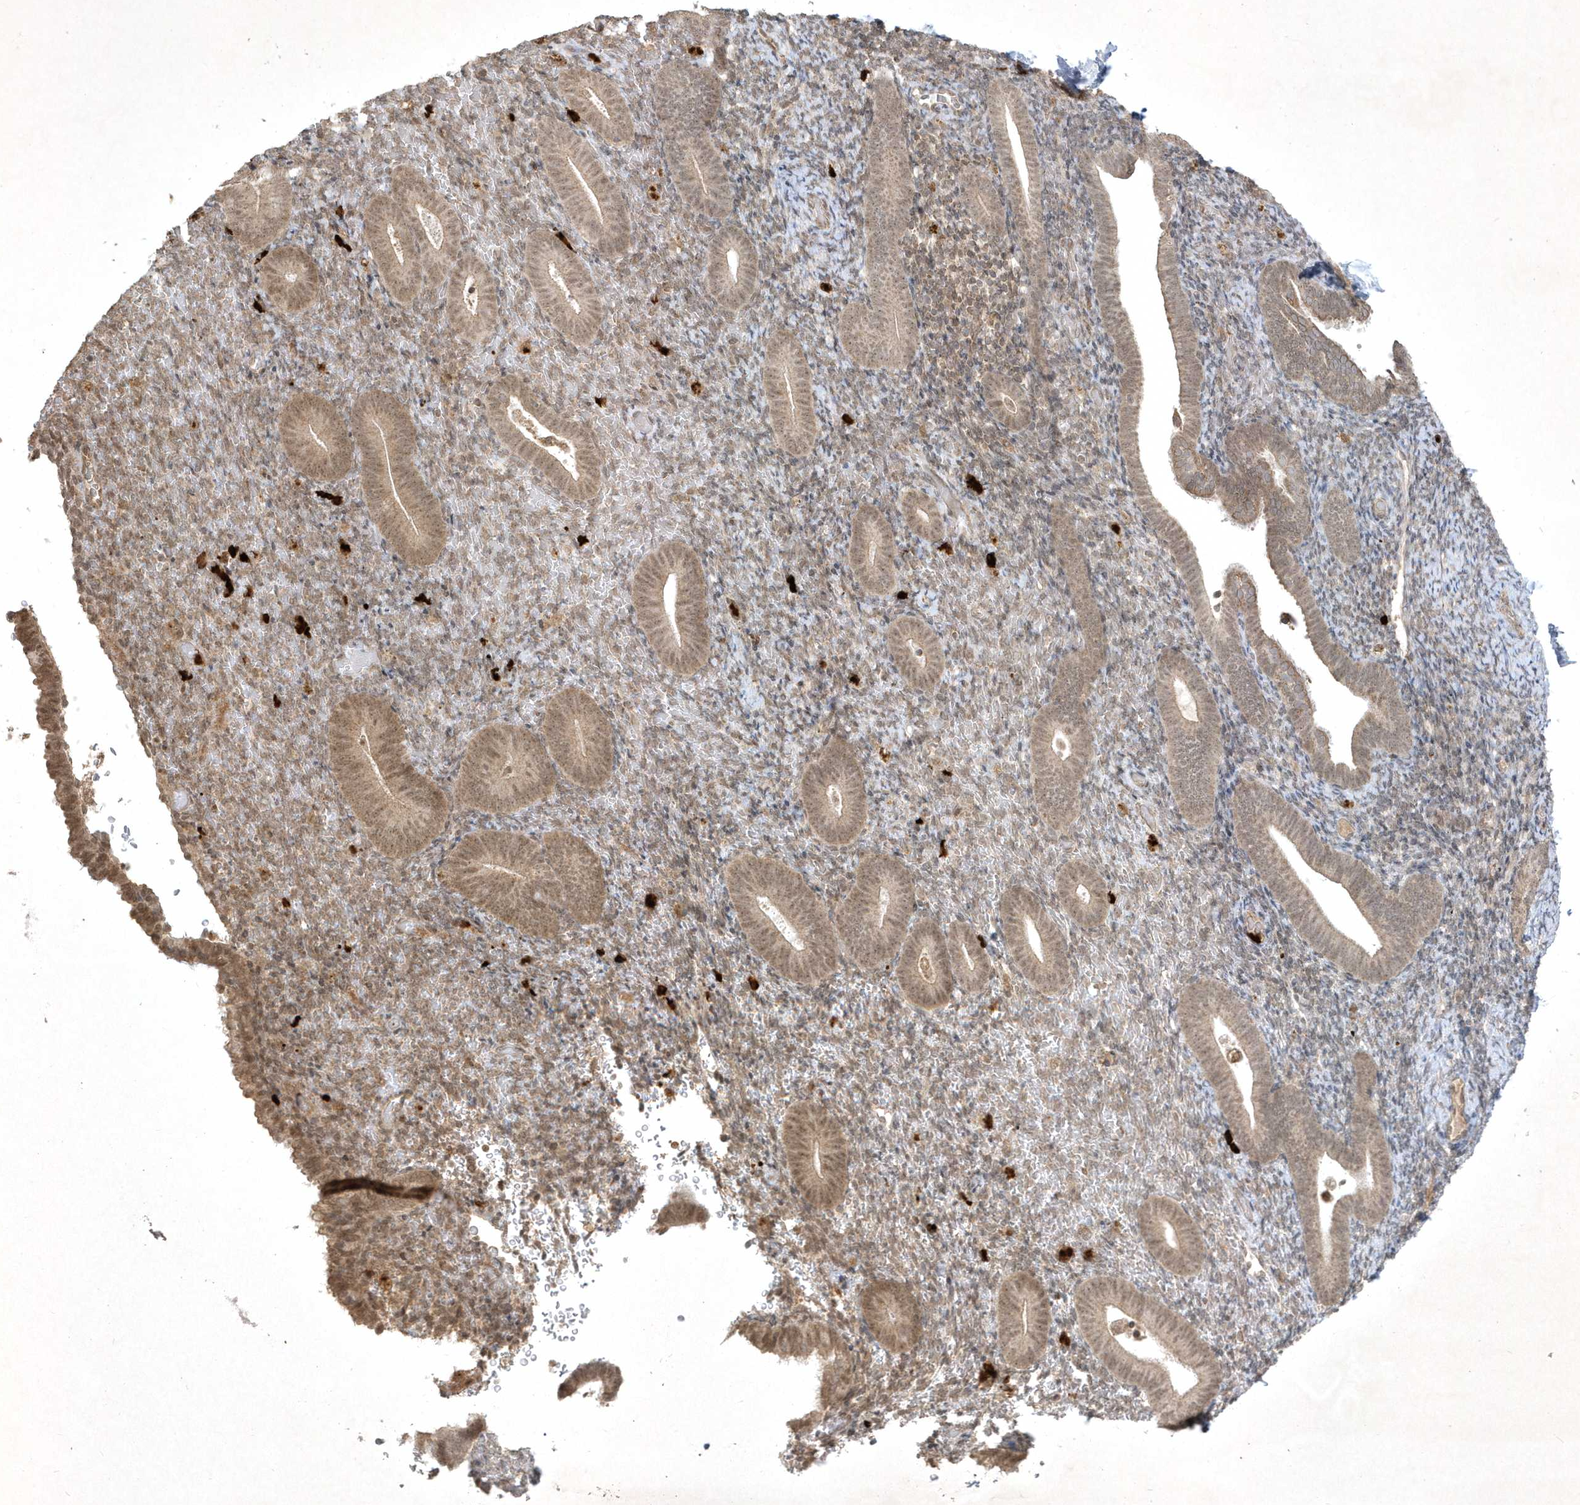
{"staining": {"intensity": "weak", "quantity": "<25%", "location": "cytoplasmic/membranous"}, "tissue": "endometrium", "cell_type": "Cells in endometrial stroma", "image_type": "normal", "snomed": [{"axis": "morphology", "description": "Normal tissue, NOS"}, {"axis": "topography", "description": "Endometrium"}], "caption": "A photomicrograph of endometrium stained for a protein demonstrates no brown staining in cells in endometrial stroma.", "gene": "ZNF213", "patient": {"sex": "female", "age": 51}}